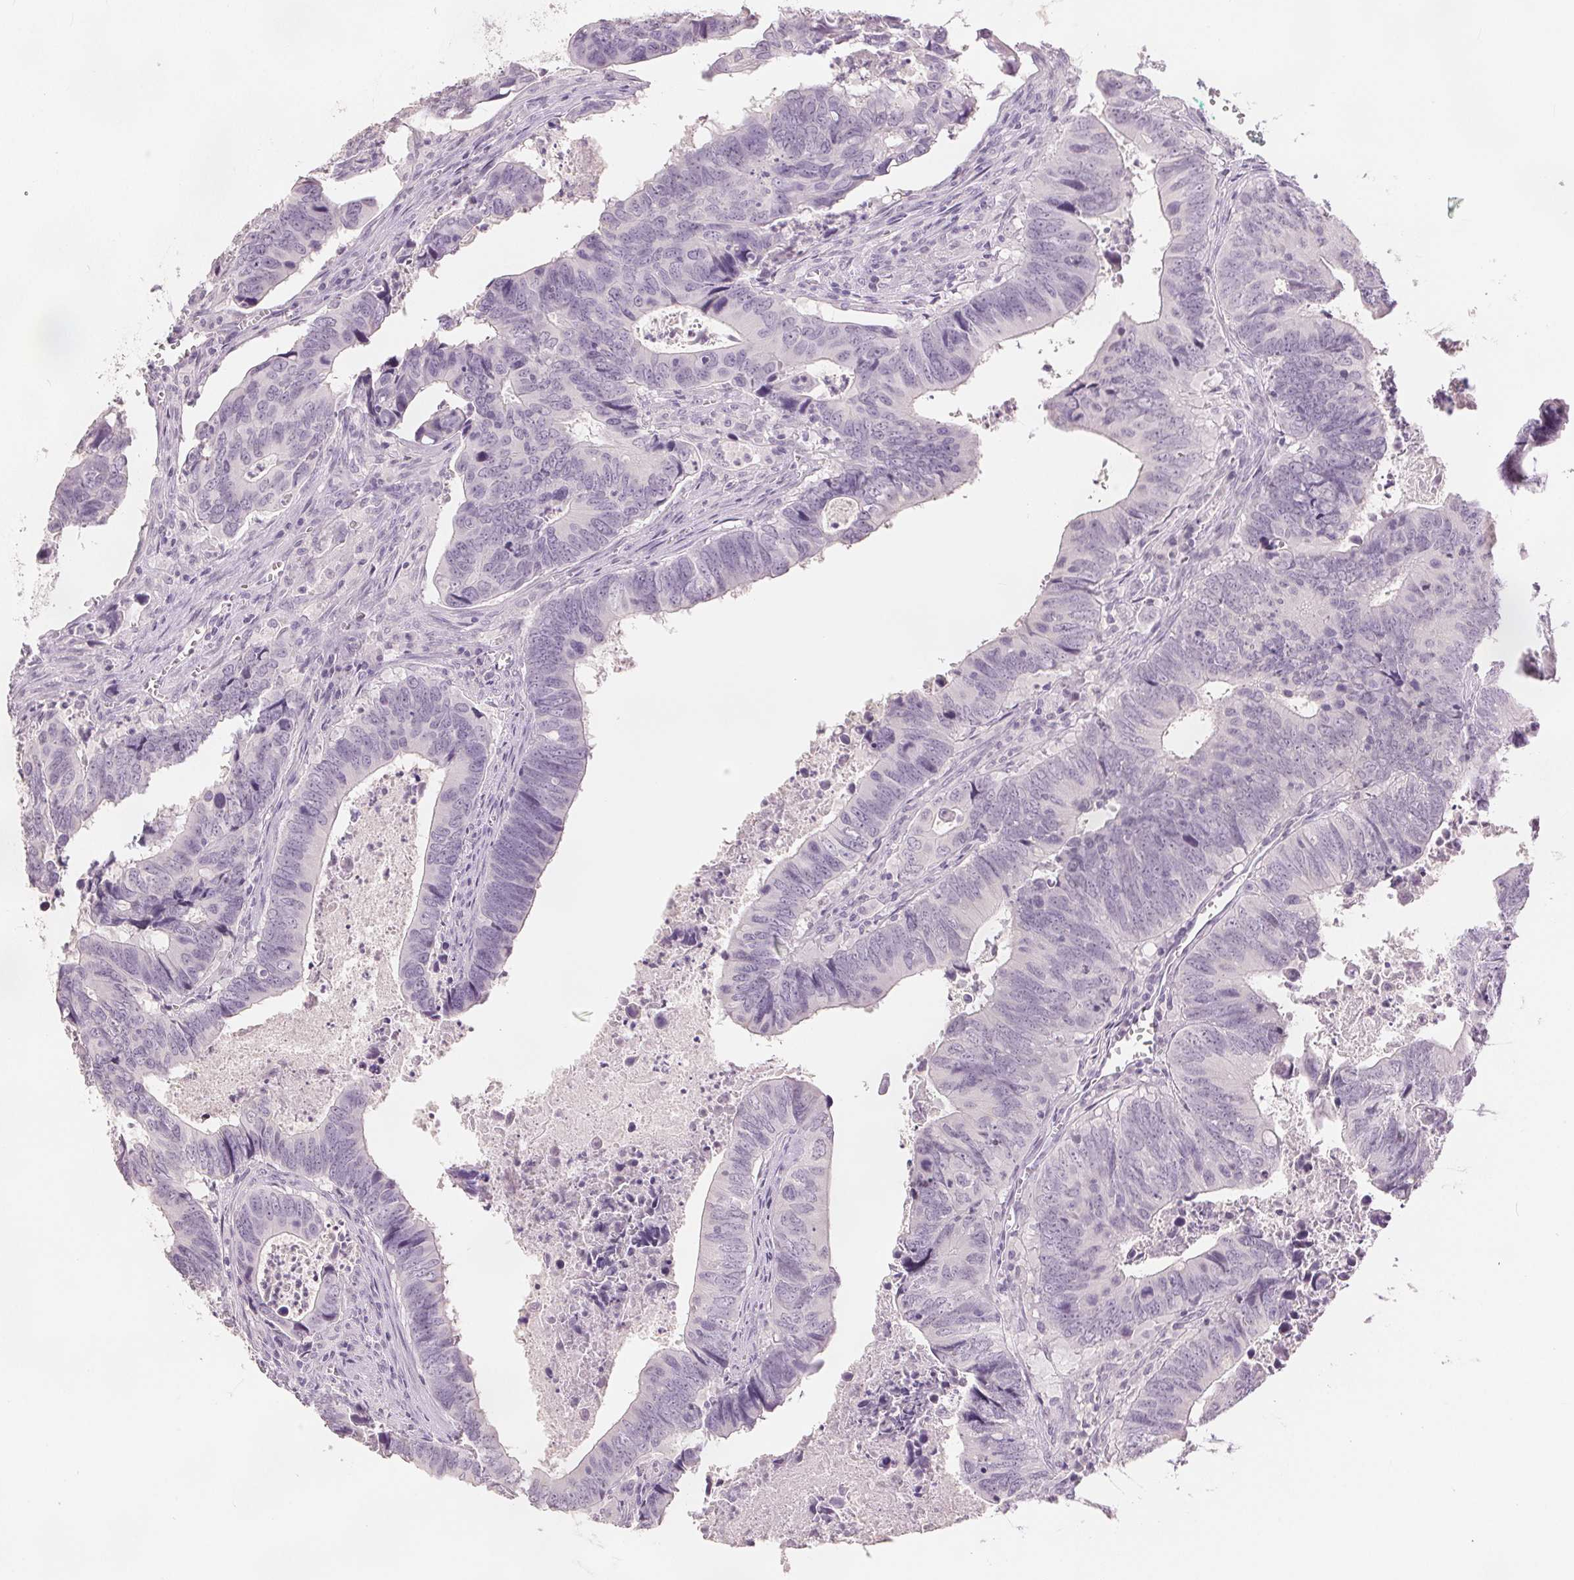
{"staining": {"intensity": "negative", "quantity": "none", "location": "none"}, "tissue": "colorectal cancer", "cell_type": "Tumor cells", "image_type": "cancer", "snomed": [{"axis": "morphology", "description": "Adenocarcinoma, NOS"}, {"axis": "topography", "description": "Colon"}], "caption": "Tumor cells are negative for brown protein staining in colorectal cancer (adenocarcinoma).", "gene": "SLC27A5", "patient": {"sex": "female", "age": 82}}